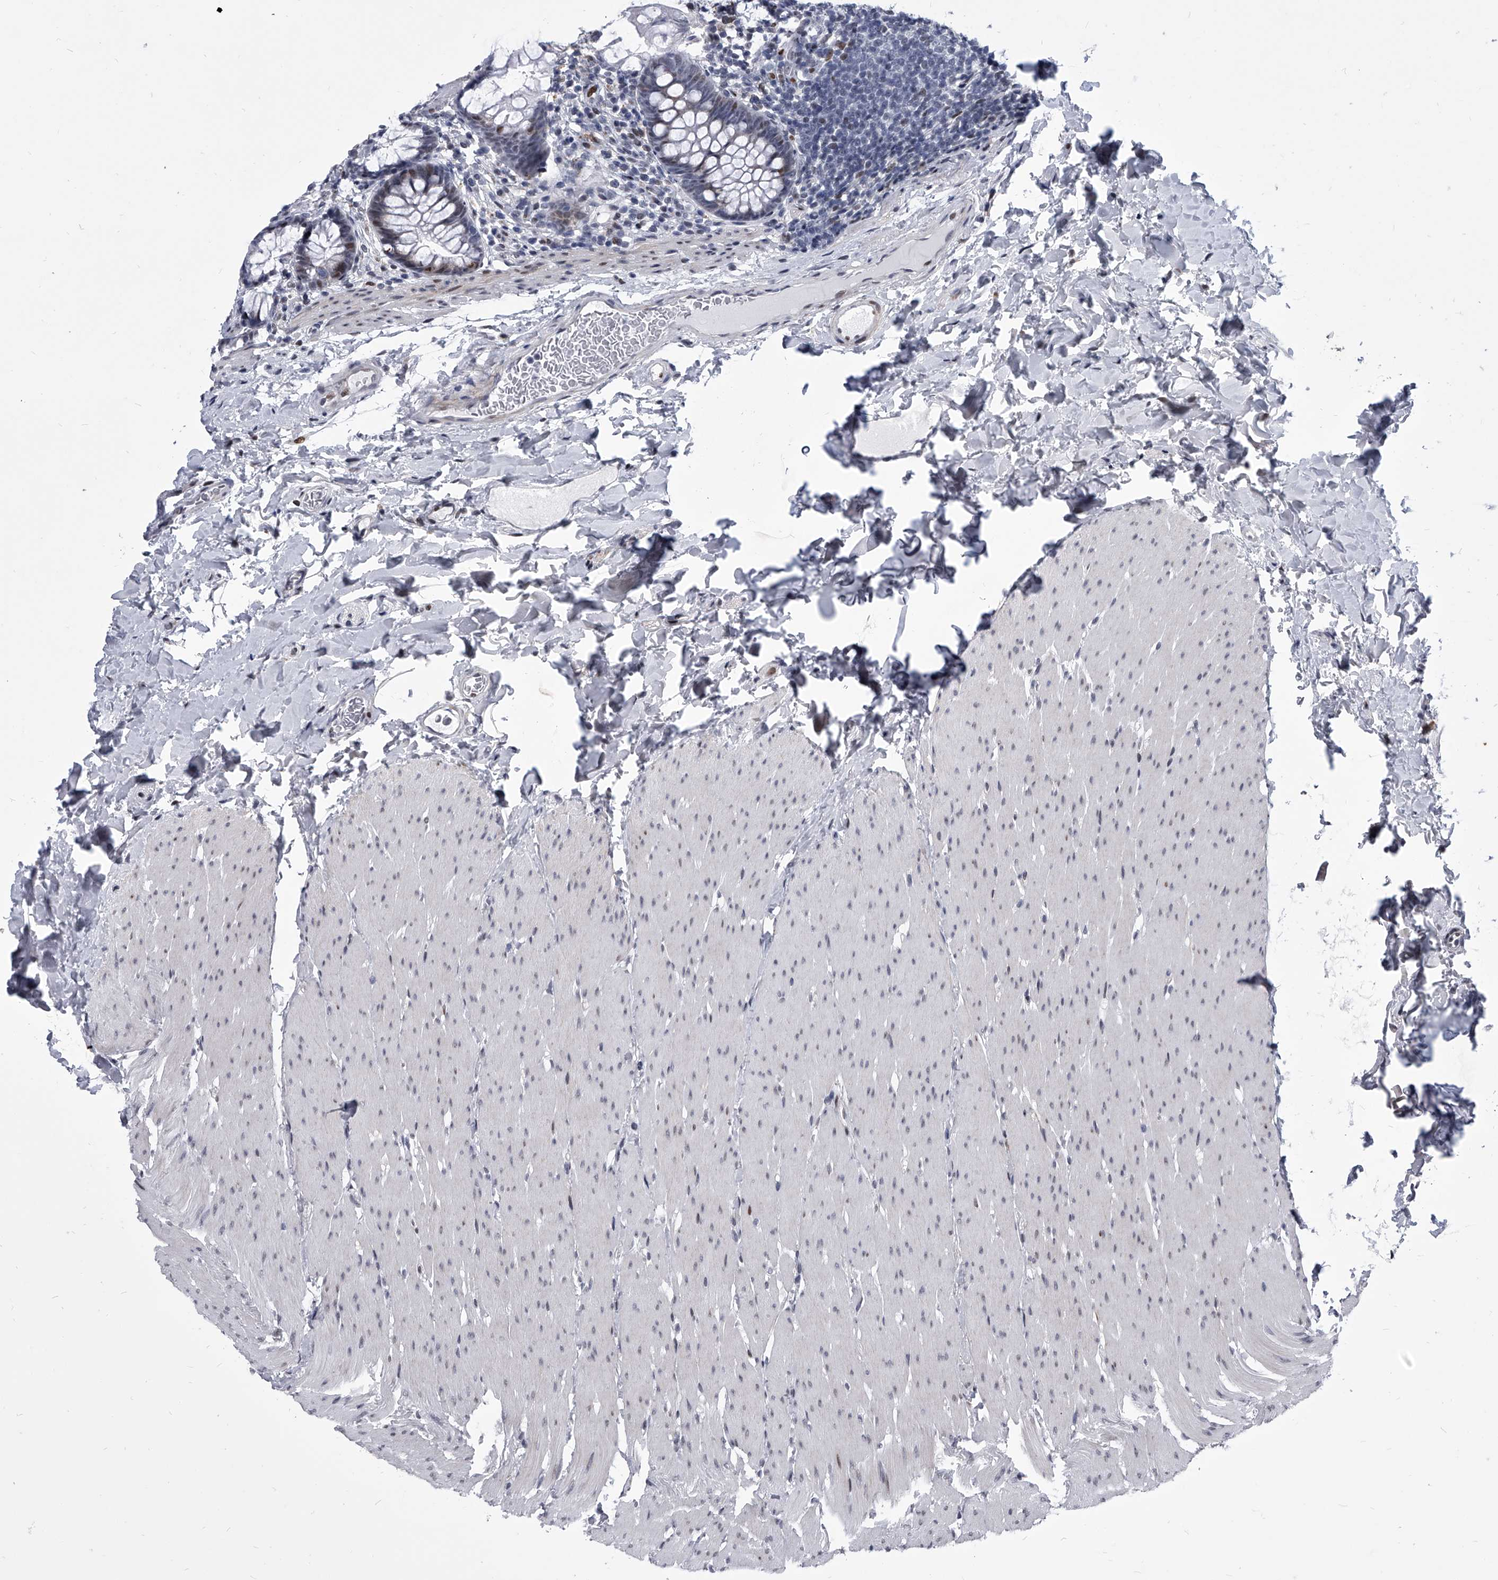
{"staining": {"intensity": "weak", "quantity": ">75%", "location": "nuclear"}, "tissue": "colon", "cell_type": "Endothelial cells", "image_type": "normal", "snomed": [{"axis": "morphology", "description": "Normal tissue, NOS"}, {"axis": "topography", "description": "Colon"}], "caption": "A brown stain highlights weak nuclear staining of a protein in endothelial cells of unremarkable colon. The protein is stained brown, and the nuclei are stained in blue (DAB (3,3'-diaminobenzidine) IHC with brightfield microscopy, high magnification).", "gene": "CMTR1", "patient": {"sex": "female", "age": 62}}